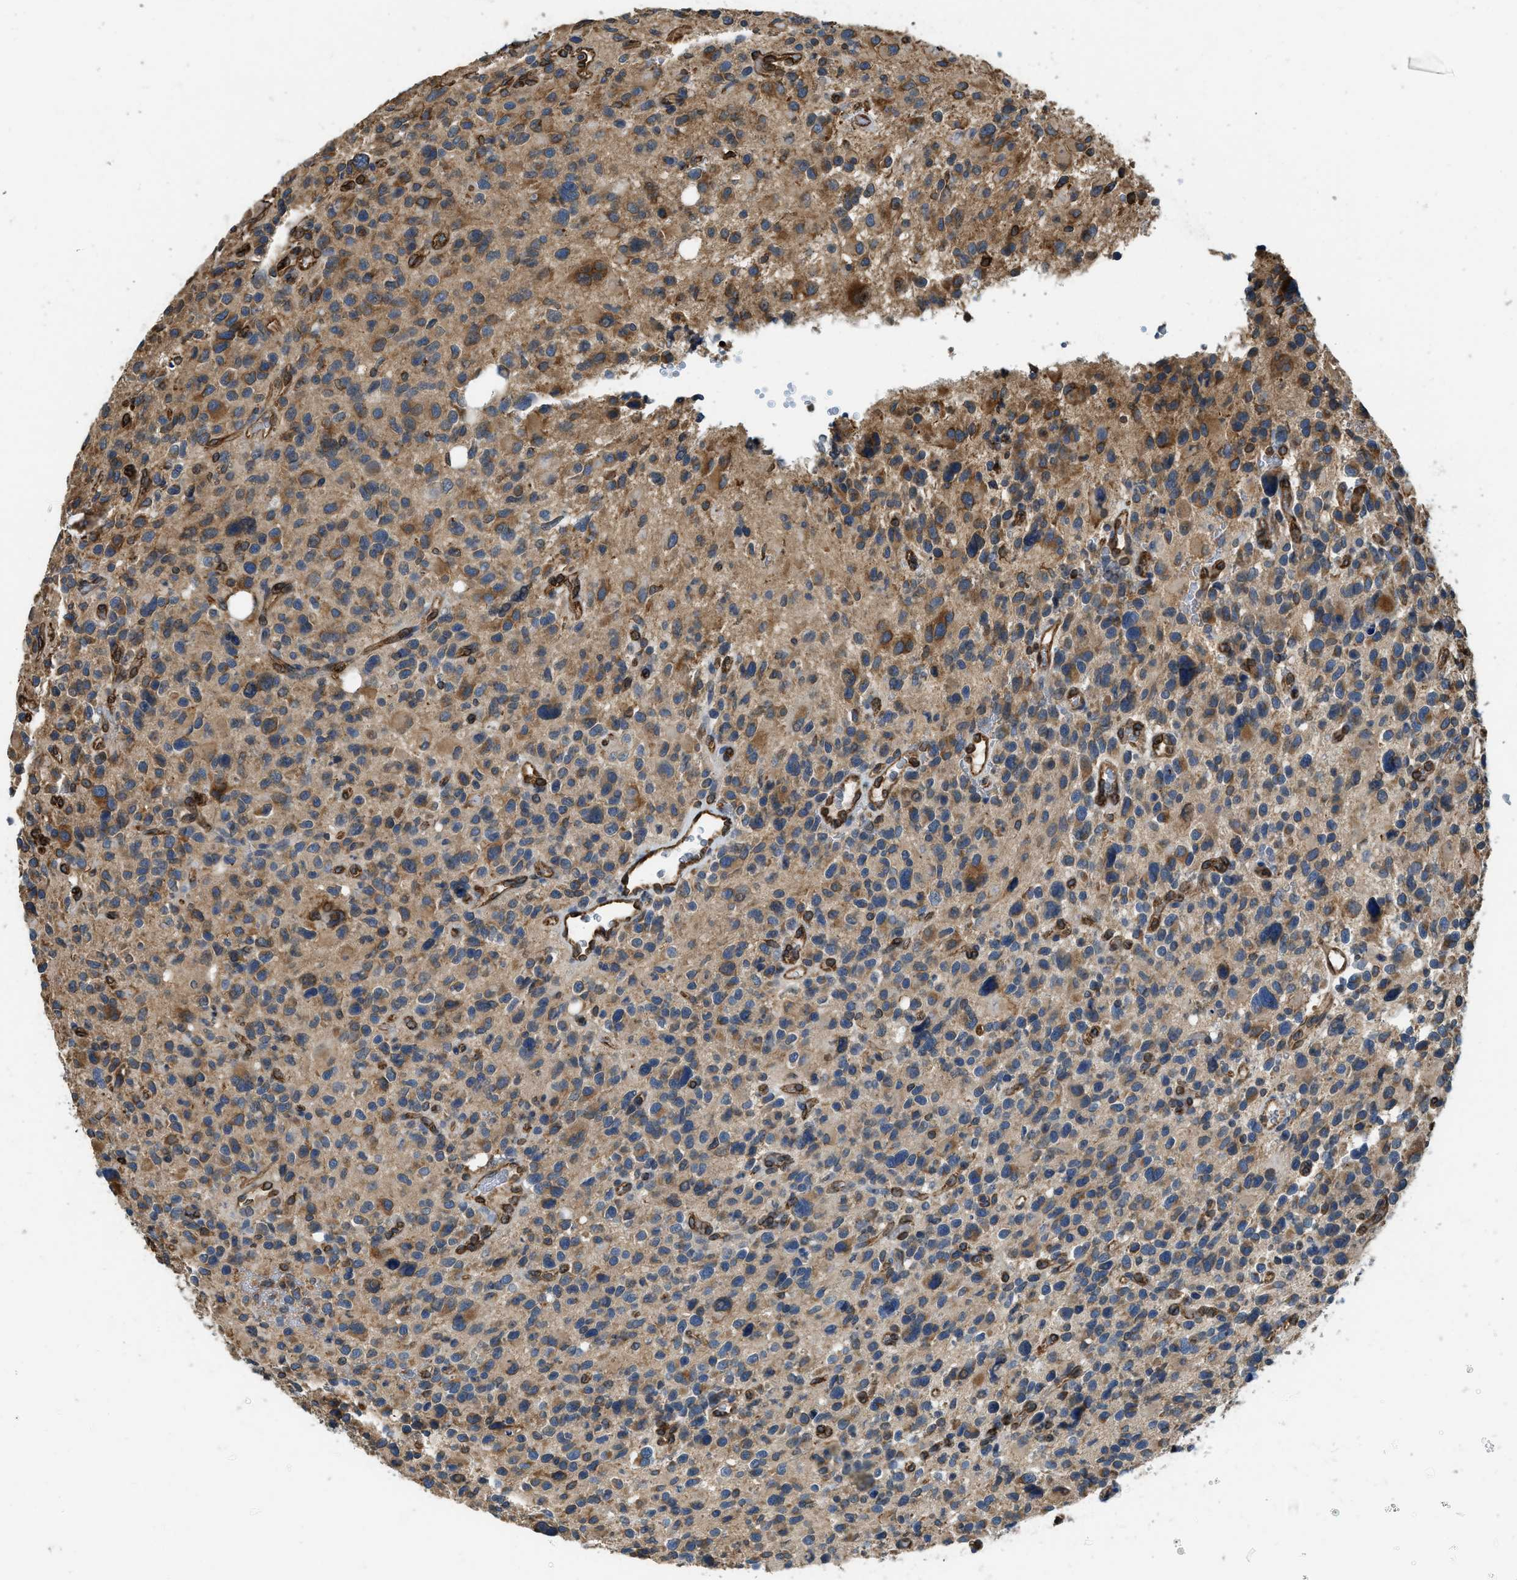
{"staining": {"intensity": "moderate", "quantity": ">75%", "location": "cytoplasmic/membranous"}, "tissue": "glioma", "cell_type": "Tumor cells", "image_type": "cancer", "snomed": [{"axis": "morphology", "description": "Glioma, malignant, High grade"}, {"axis": "topography", "description": "Brain"}], "caption": "Brown immunohistochemical staining in glioma demonstrates moderate cytoplasmic/membranous staining in approximately >75% of tumor cells.", "gene": "BCAP31", "patient": {"sex": "male", "age": 48}}